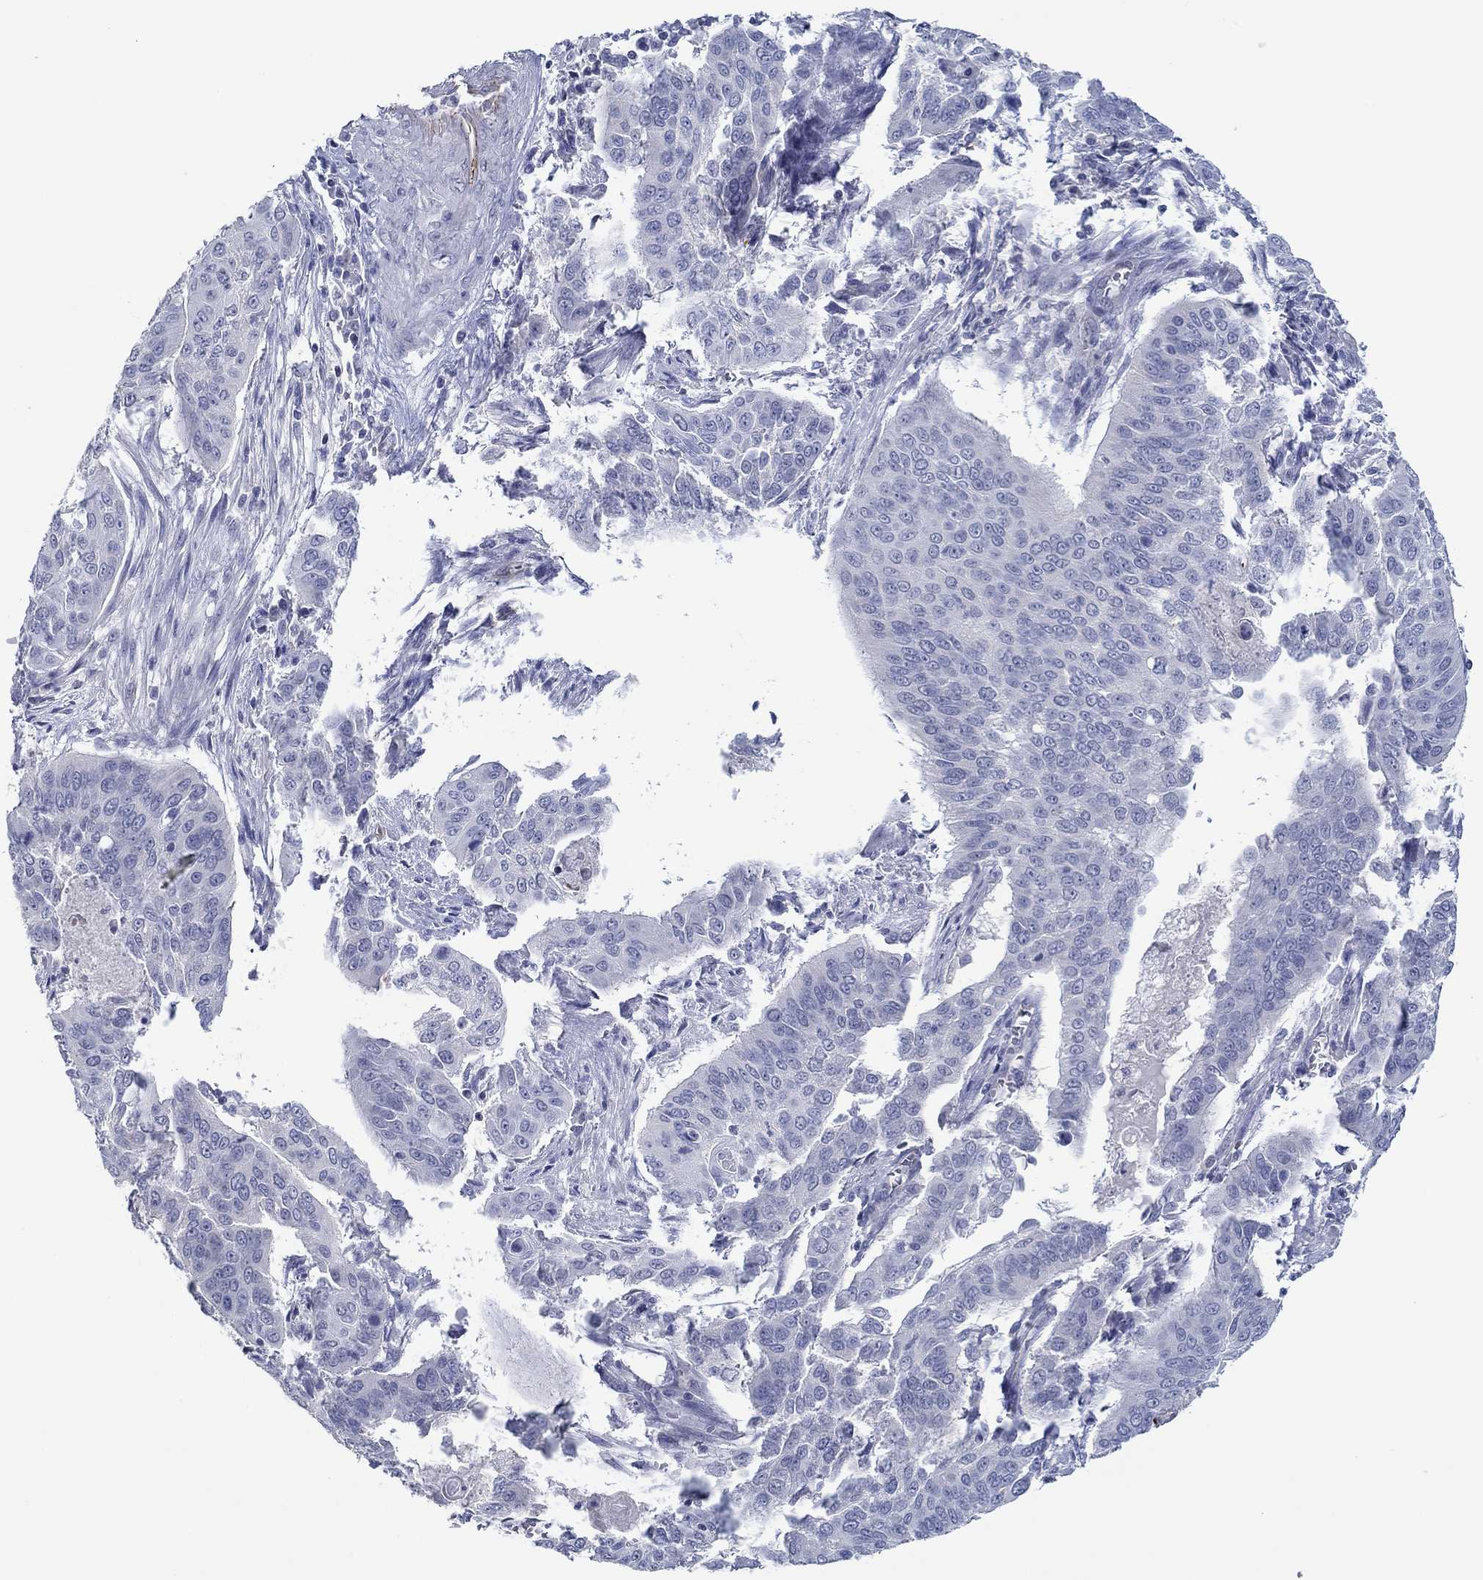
{"staining": {"intensity": "negative", "quantity": "none", "location": "none"}, "tissue": "cervical cancer", "cell_type": "Tumor cells", "image_type": "cancer", "snomed": [{"axis": "morphology", "description": "Squamous cell carcinoma, NOS"}, {"axis": "topography", "description": "Cervix"}], "caption": "IHC photomicrograph of neoplastic tissue: human cervical cancer (squamous cell carcinoma) stained with DAB (3,3'-diaminobenzidine) shows no significant protein positivity in tumor cells.", "gene": "GJA5", "patient": {"sex": "female", "age": 39}}